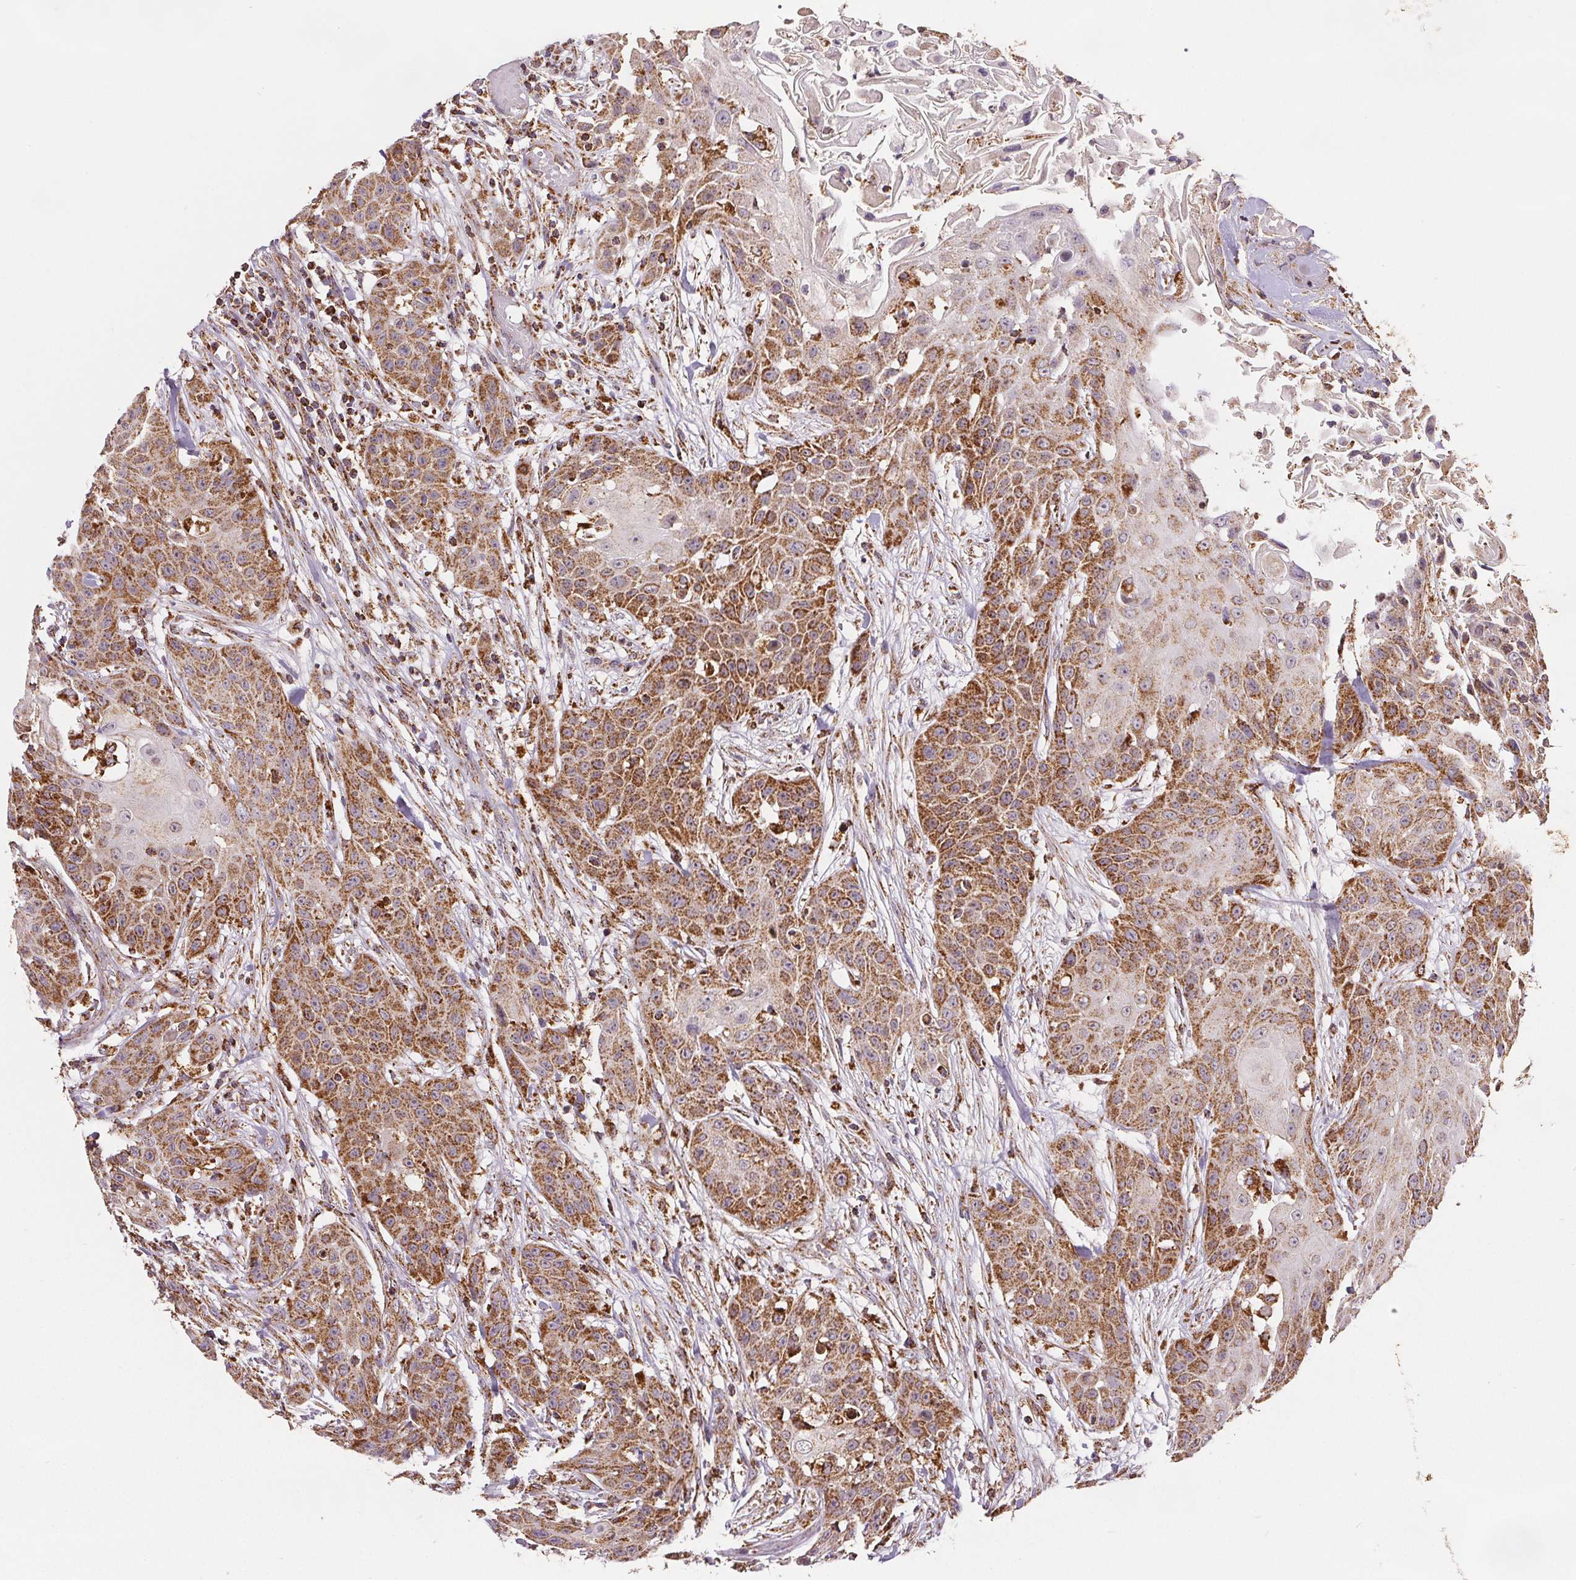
{"staining": {"intensity": "moderate", "quantity": ">75%", "location": "cytoplasmic/membranous"}, "tissue": "head and neck cancer", "cell_type": "Tumor cells", "image_type": "cancer", "snomed": [{"axis": "morphology", "description": "Squamous cell carcinoma, NOS"}, {"axis": "topography", "description": "Oral tissue"}, {"axis": "topography", "description": "Head-Neck"}], "caption": "This image reveals head and neck cancer stained with immunohistochemistry (IHC) to label a protein in brown. The cytoplasmic/membranous of tumor cells show moderate positivity for the protein. Nuclei are counter-stained blue.", "gene": "SDHB", "patient": {"sex": "female", "age": 55}}